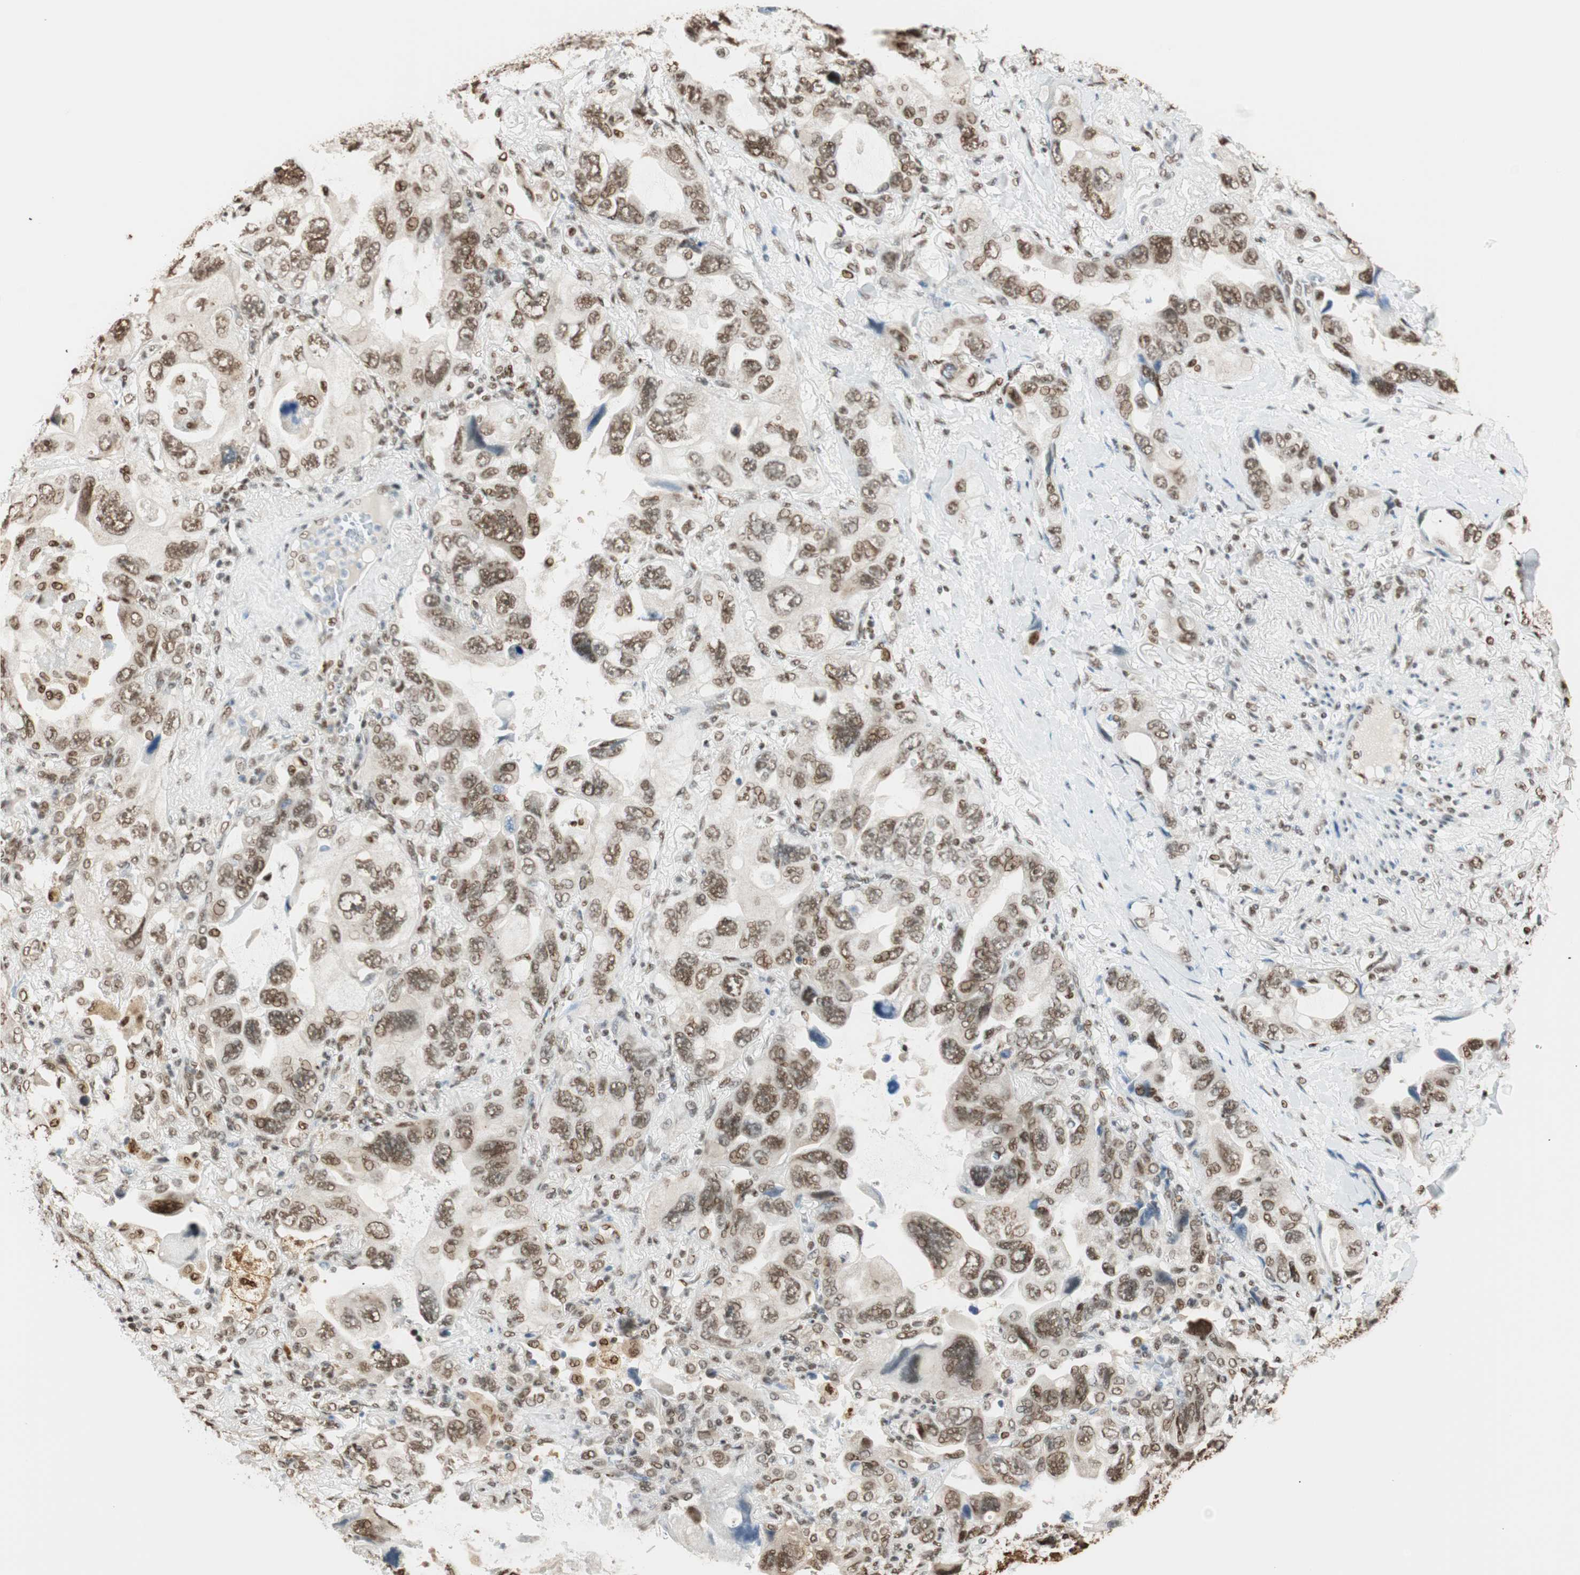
{"staining": {"intensity": "moderate", "quantity": "25%-75%", "location": "nuclear"}, "tissue": "lung cancer", "cell_type": "Tumor cells", "image_type": "cancer", "snomed": [{"axis": "morphology", "description": "Squamous cell carcinoma, NOS"}, {"axis": "topography", "description": "Lung"}], "caption": "A medium amount of moderate nuclear staining is present in about 25%-75% of tumor cells in lung cancer (squamous cell carcinoma) tissue. (IHC, brightfield microscopy, high magnification).", "gene": "FANCG", "patient": {"sex": "female", "age": 73}}